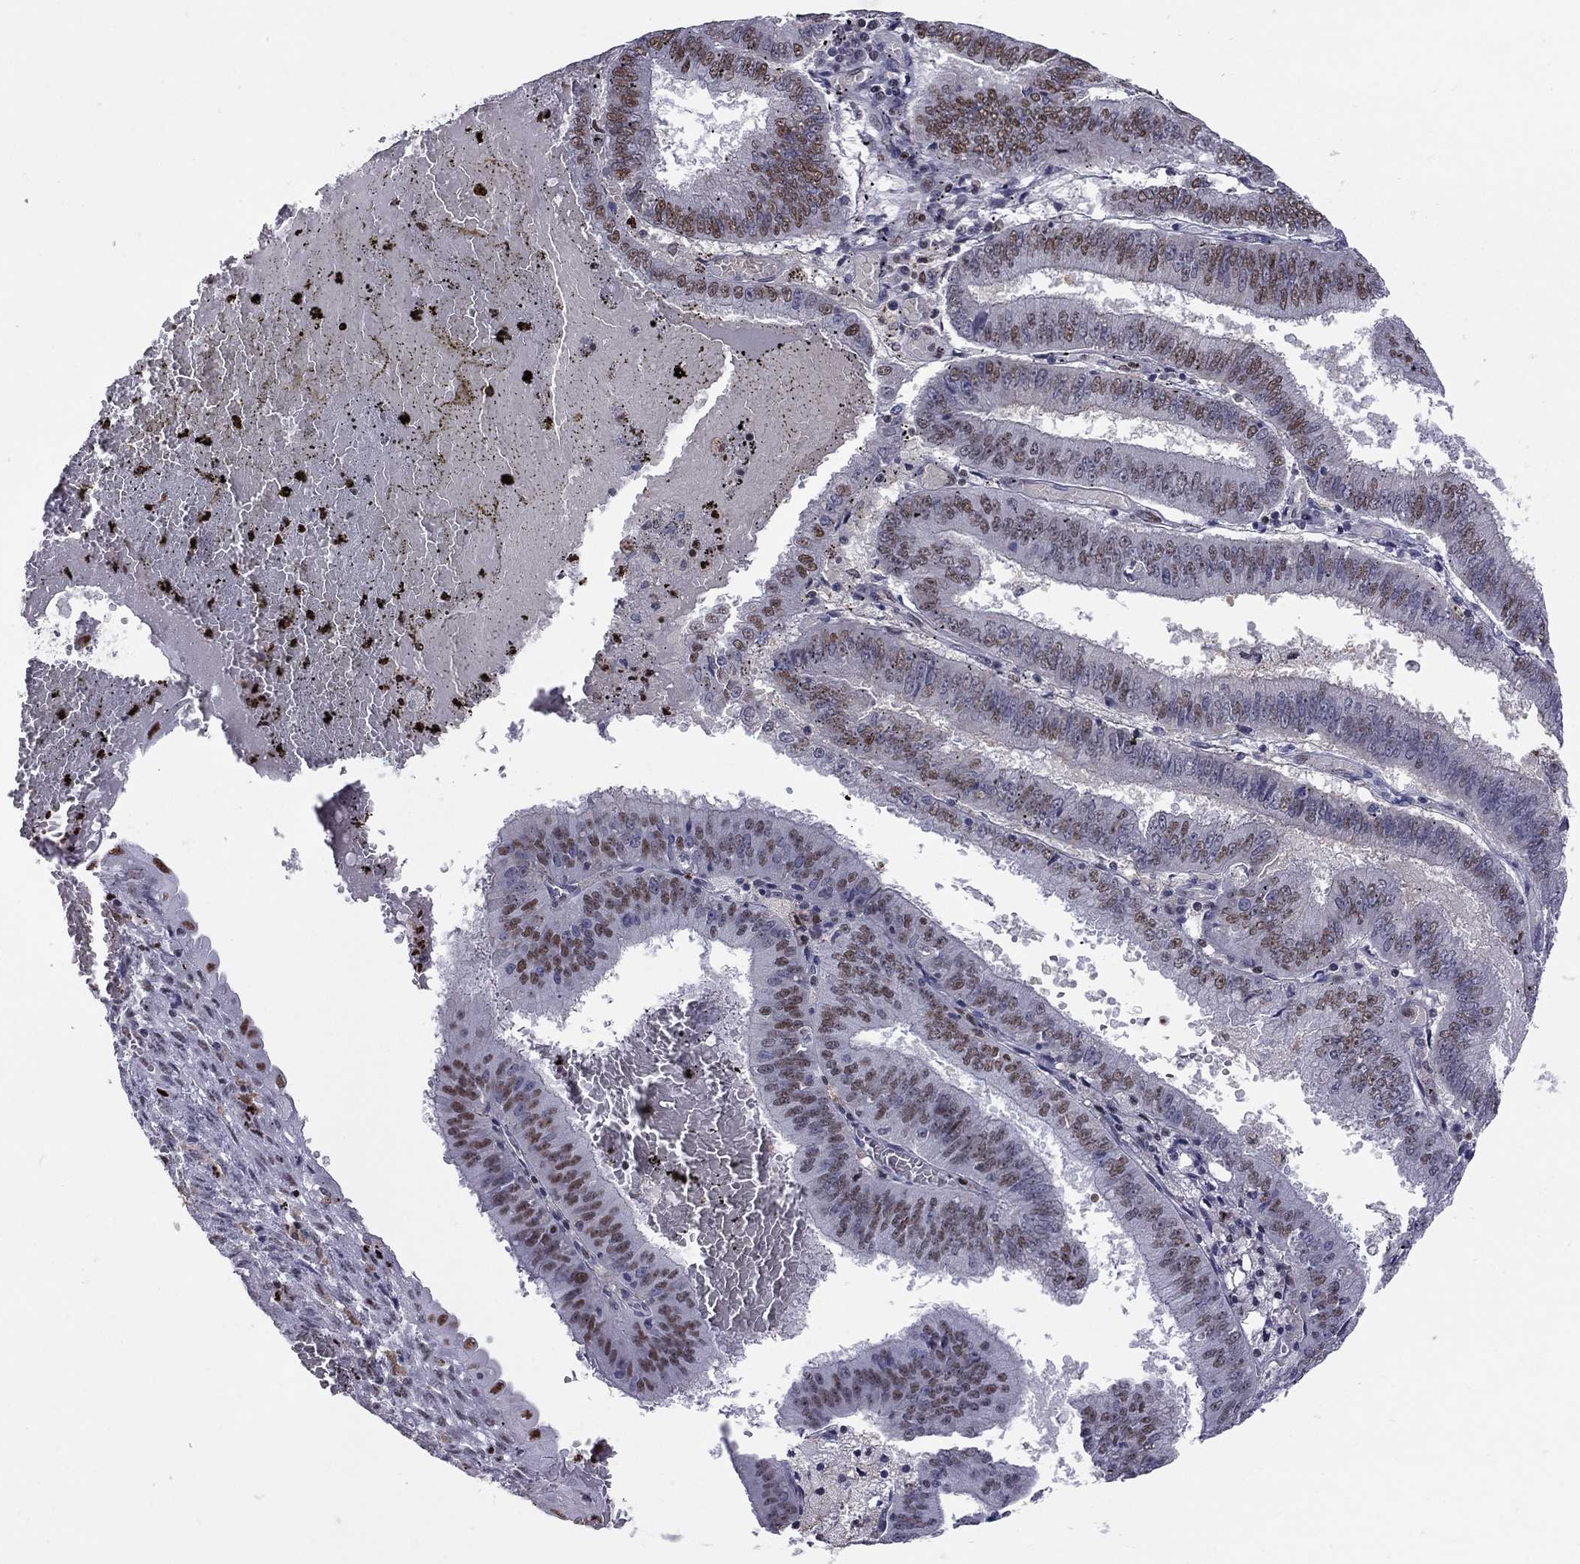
{"staining": {"intensity": "moderate", "quantity": "25%-75%", "location": "nuclear"}, "tissue": "endometrial cancer", "cell_type": "Tumor cells", "image_type": "cancer", "snomed": [{"axis": "morphology", "description": "Adenocarcinoma, NOS"}, {"axis": "topography", "description": "Endometrium"}], "caption": "Protein expression by immunohistochemistry (IHC) exhibits moderate nuclear expression in about 25%-75% of tumor cells in endometrial adenocarcinoma.", "gene": "PCGF3", "patient": {"sex": "female", "age": 66}}